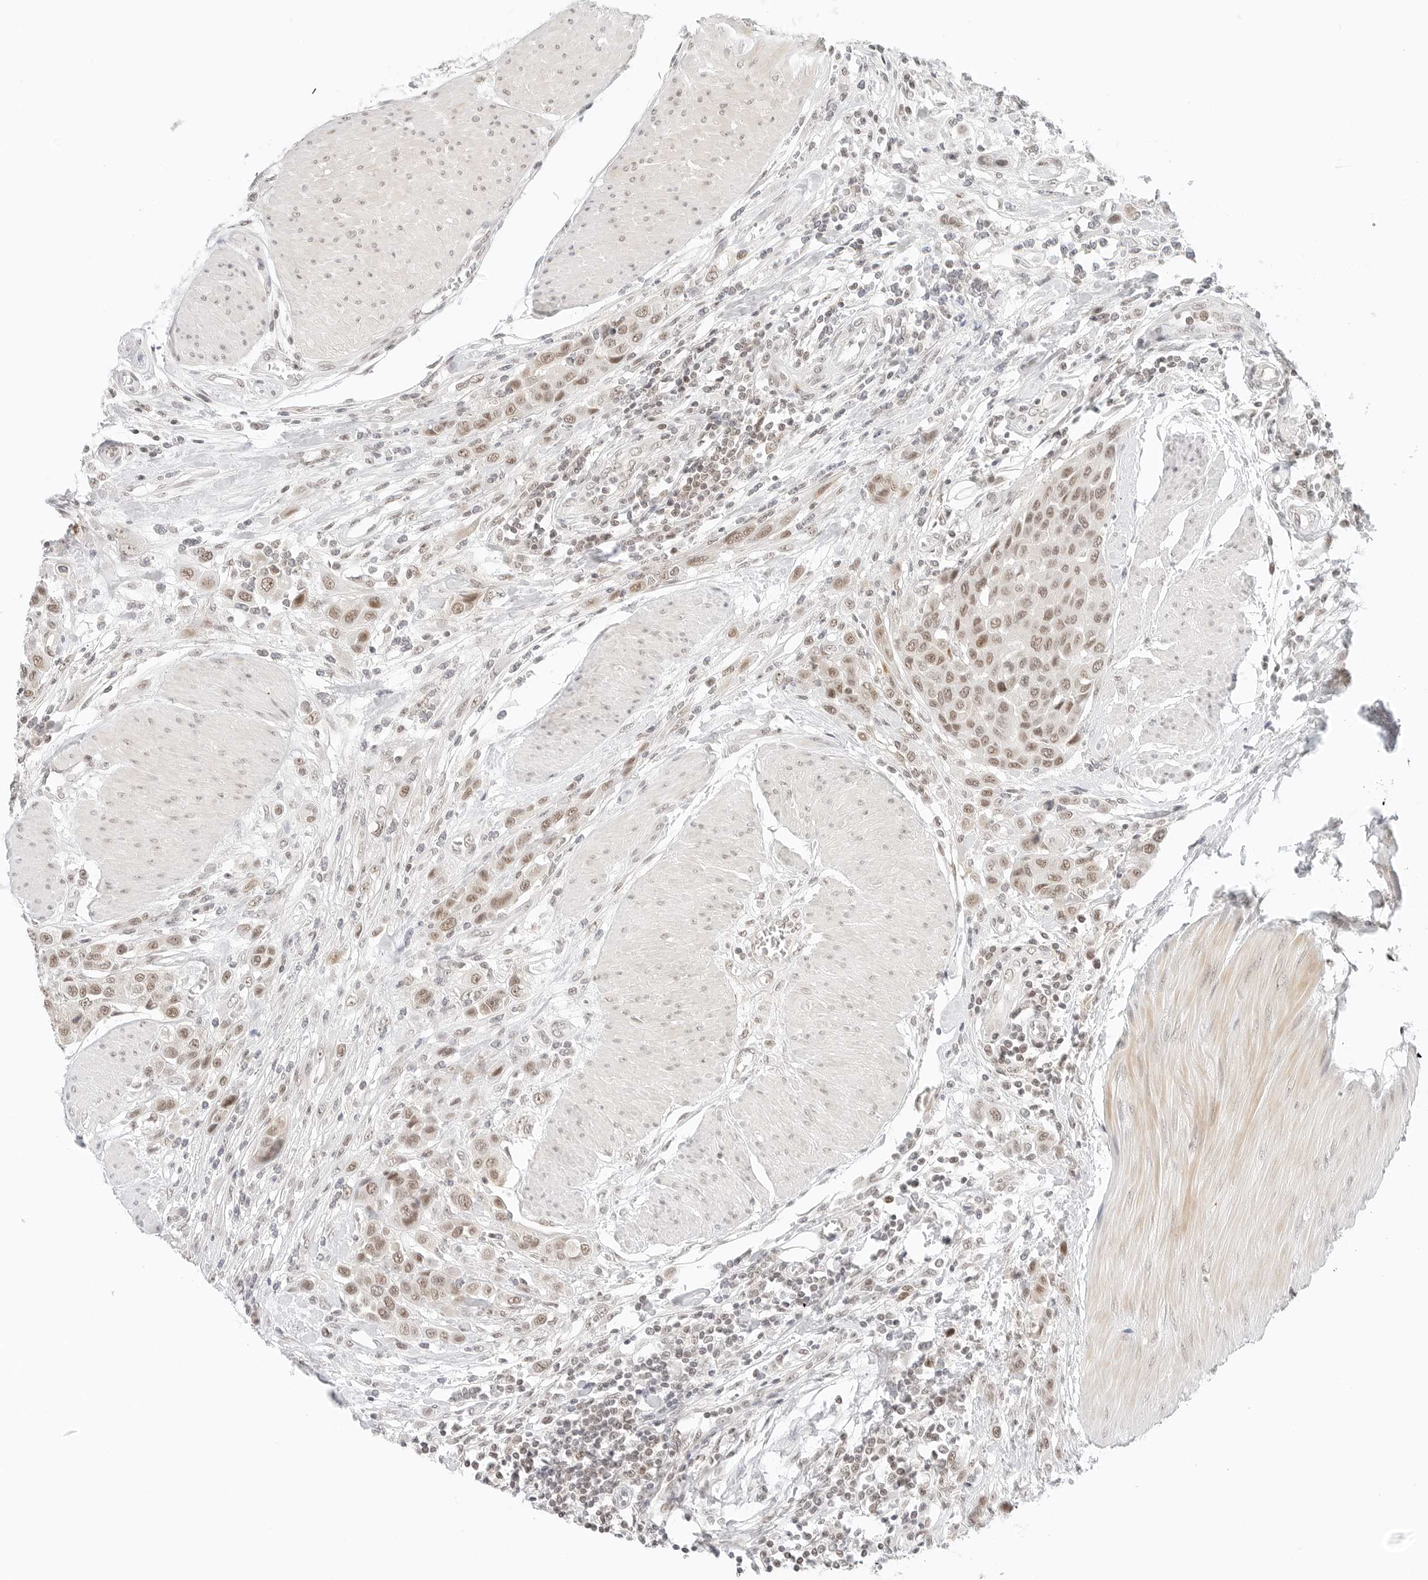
{"staining": {"intensity": "weak", "quantity": ">75%", "location": "nuclear"}, "tissue": "urothelial cancer", "cell_type": "Tumor cells", "image_type": "cancer", "snomed": [{"axis": "morphology", "description": "Urothelial carcinoma, High grade"}, {"axis": "topography", "description": "Urinary bladder"}], "caption": "High-grade urothelial carcinoma stained with a protein marker exhibits weak staining in tumor cells.", "gene": "NEO1", "patient": {"sex": "male", "age": 50}}